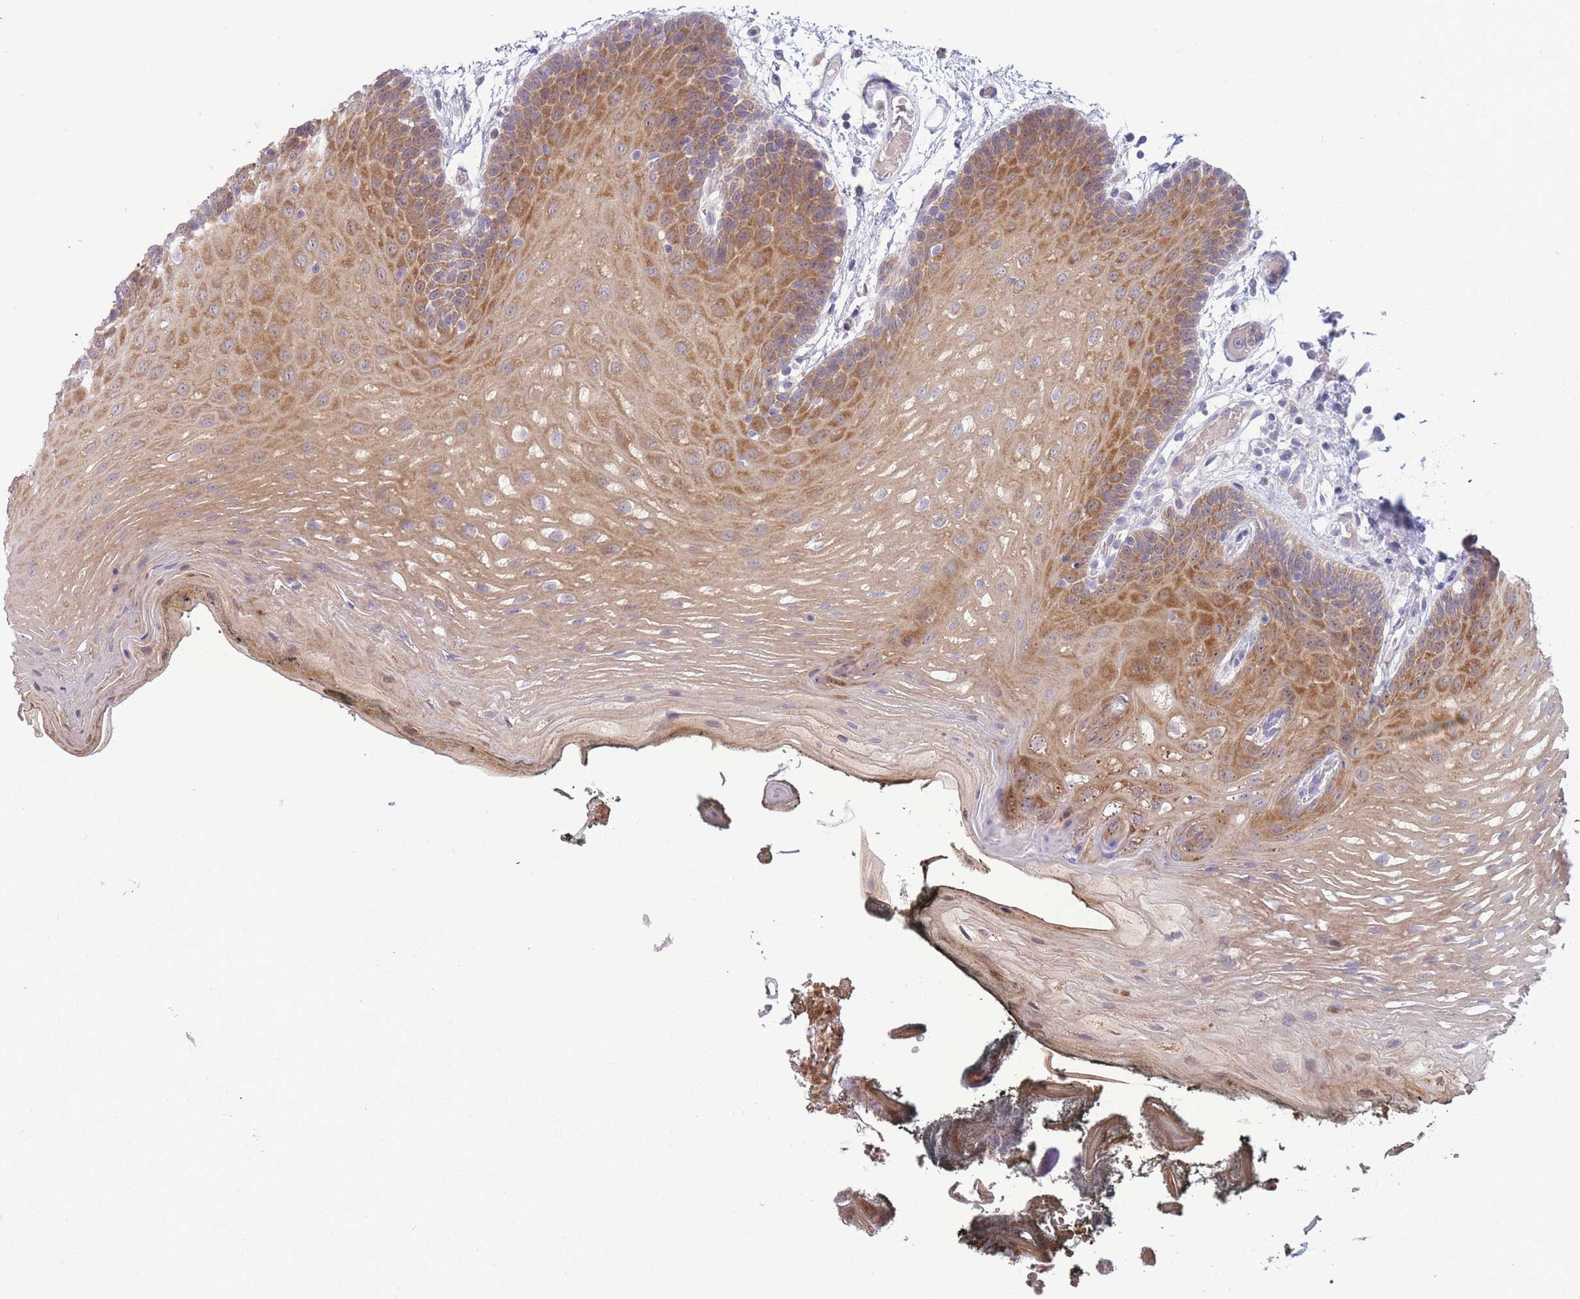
{"staining": {"intensity": "moderate", "quantity": "25%-75%", "location": "cytoplasmic/membranous"}, "tissue": "oral mucosa", "cell_type": "Squamous epithelial cells", "image_type": "normal", "snomed": [{"axis": "morphology", "description": "Normal tissue, NOS"}, {"axis": "morphology", "description": "Squamous cell carcinoma, NOS"}, {"axis": "topography", "description": "Oral tissue"}, {"axis": "topography", "description": "Head-Neck"}], "caption": "Immunohistochemistry (IHC) micrograph of normal oral mucosa: oral mucosa stained using immunohistochemistry (IHC) displays medium levels of moderate protein expression localized specifically in the cytoplasmic/membranous of squamous epithelial cells, appearing as a cytoplasmic/membranous brown color.", "gene": "NDUFAF6", "patient": {"sex": "female", "age": 81}}